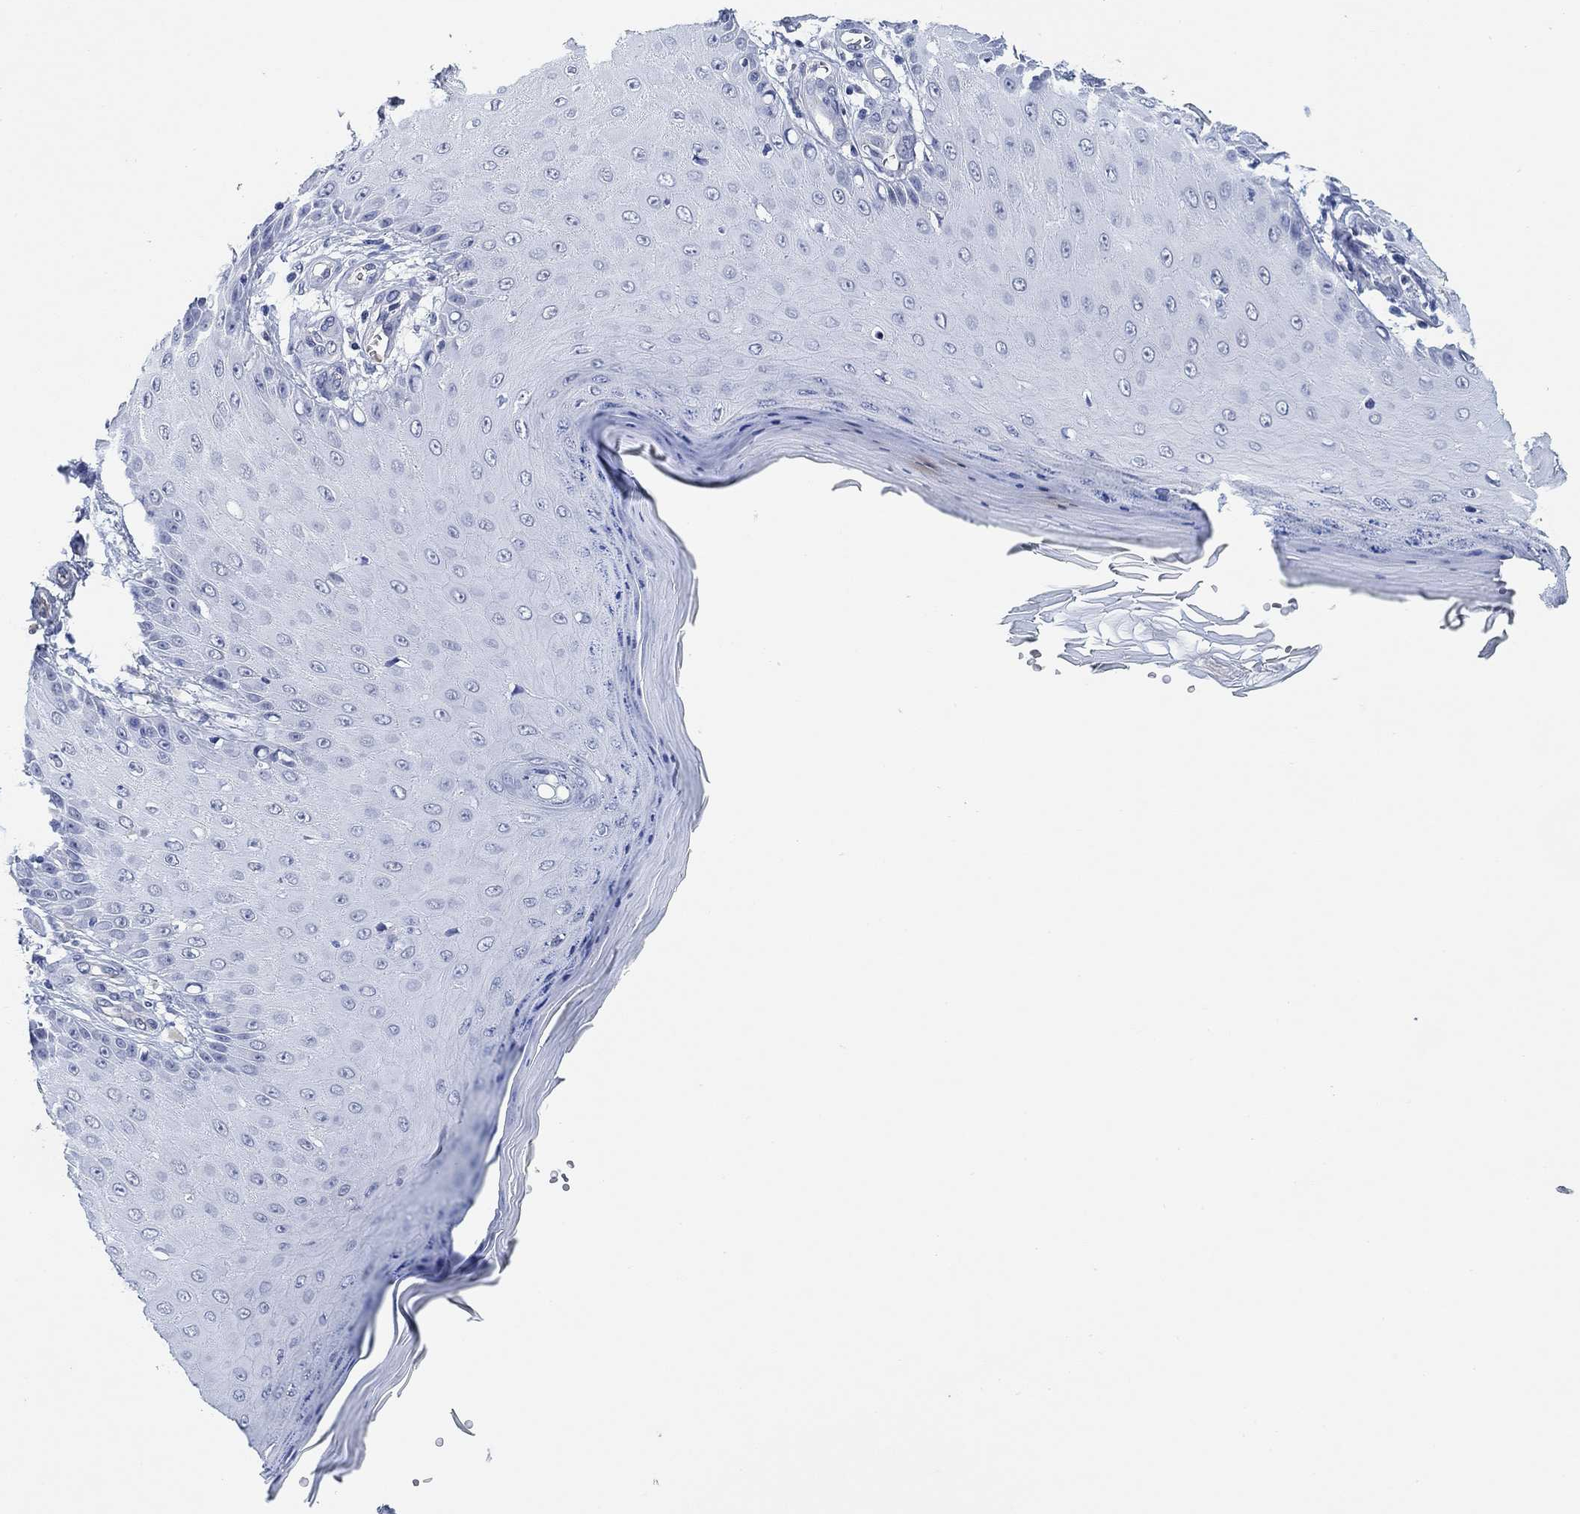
{"staining": {"intensity": "negative", "quantity": "none", "location": "none"}, "tissue": "skin cancer", "cell_type": "Tumor cells", "image_type": "cancer", "snomed": [{"axis": "morphology", "description": "Inflammation, NOS"}, {"axis": "morphology", "description": "Squamous cell carcinoma, NOS"}, {"axis": "topography", "description": "Skin"}], "caption": "A micrograph of human squamous cell carcinoma (skin) is negative for staining in tumor cells. Nuclei are stained in blue.", "gene": "PAX6", "patient": {"sex": "male", "age": 70}}